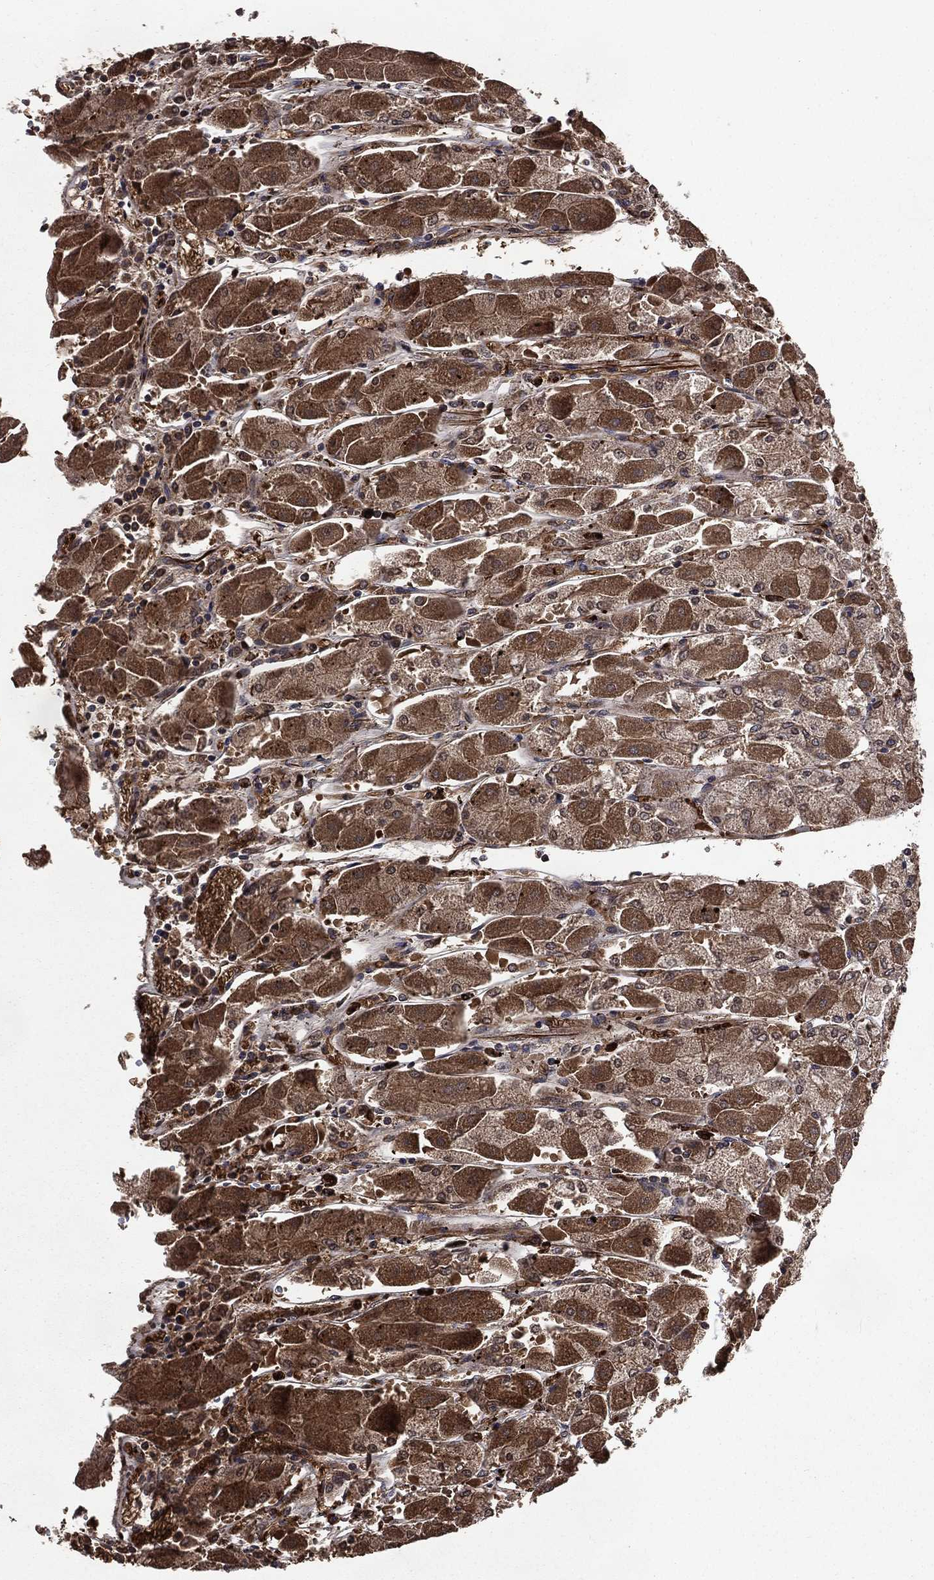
{"staining": {"intensity": "moderate", "quantity": "25%-75%", "location": "cytoplasmic/membranous,nuclear"}, "tissue": "stomach", "cell_type": "Glandular cells", "image_type": "normal", "snomed": [{"axis": "morphology", "description": "Normal tissue, NOS"}, {"axis": "topography", "description": "Stomach"}], "caption": "Immunohistochemical staining of normal stomach demonstrates 25%-75% levels of moderate cytoplasmic/membranous,nuclear protein staining in about 25%-75% of glandular cells. (DAB IHC with brightfield microscopy, high magnification).", "gene": "LENG8", "patient": {"sex": "male", "age": 70}}